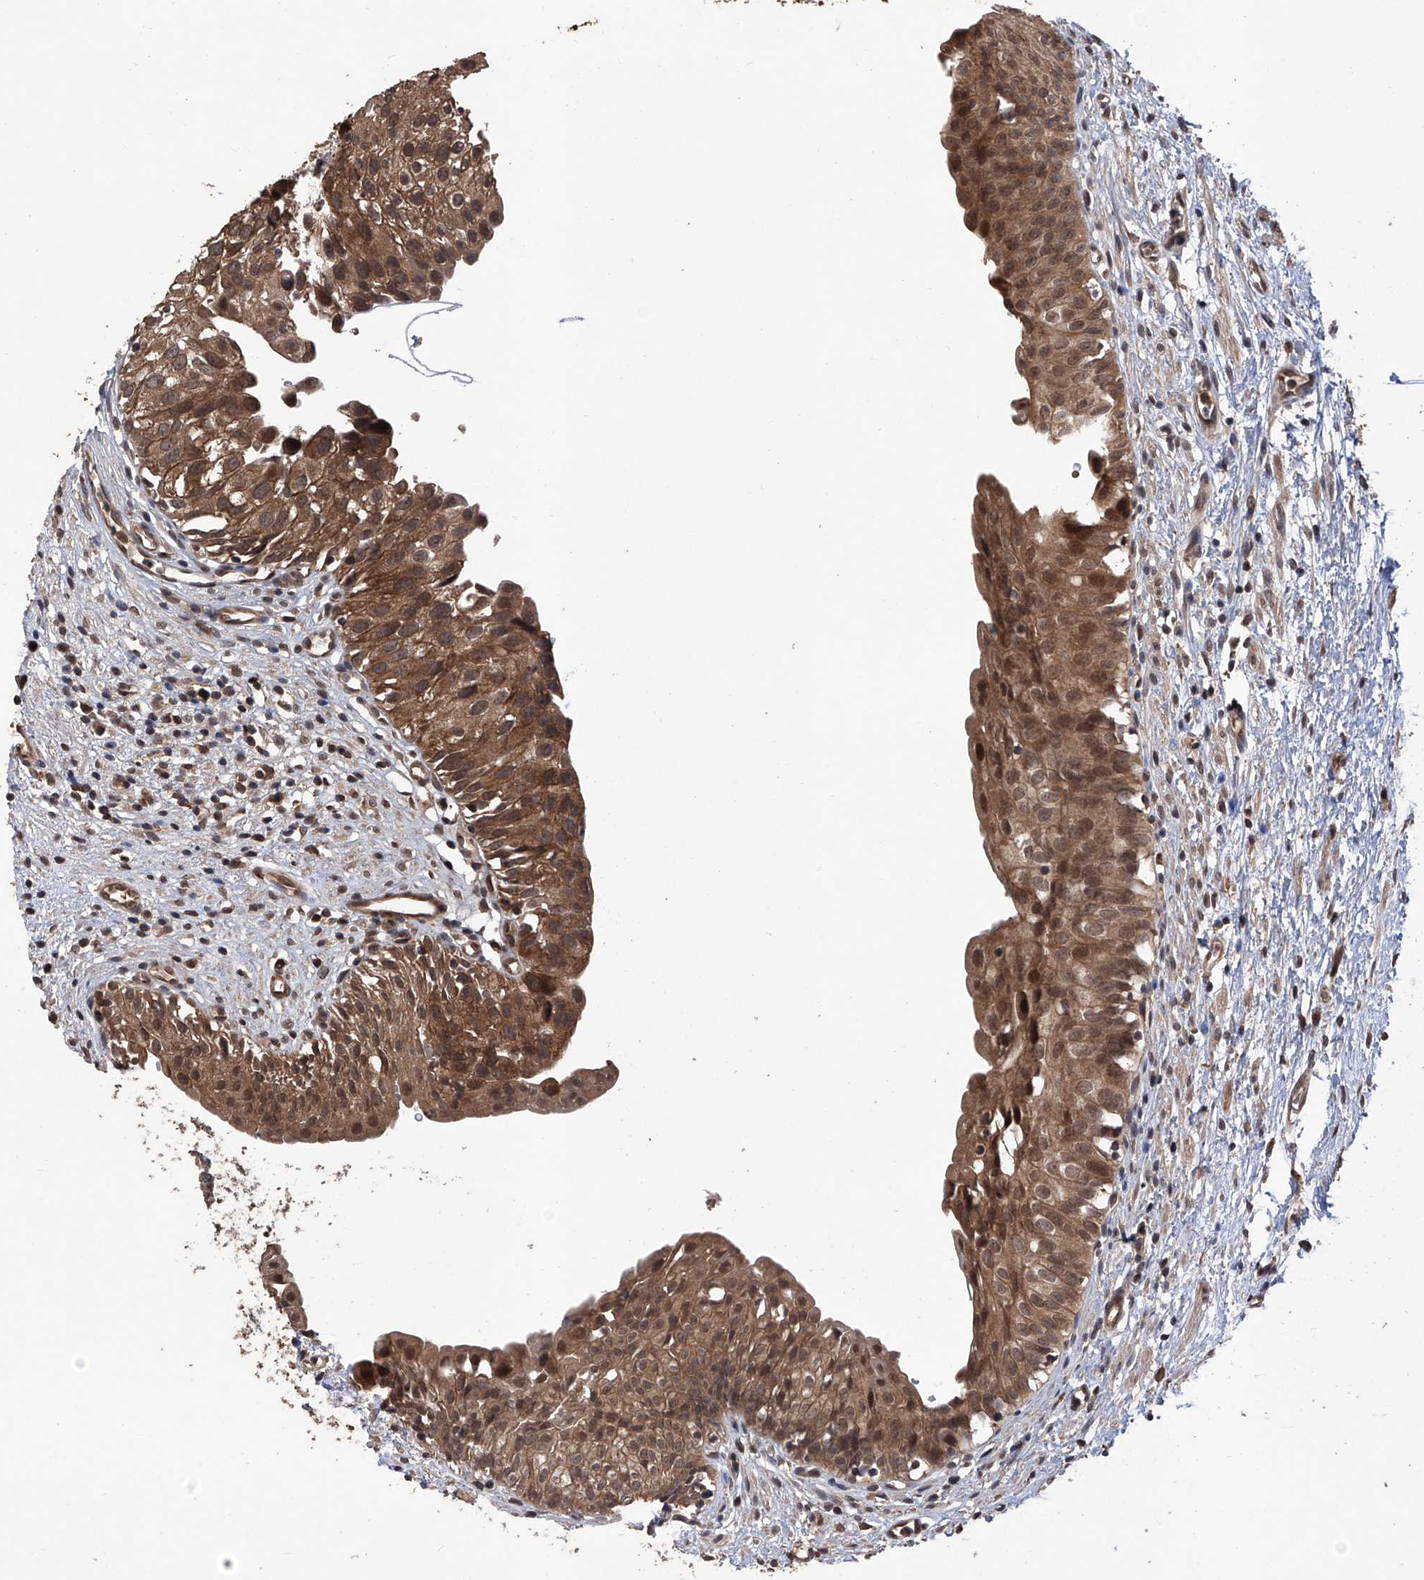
{"staining": {"intensity": "strong", "quantity": ">75%", "location": "cytoplasmic/membranous"}, "tissue": "urinary bladder", "cell_type": "Urothelial cells", "image_type": "normal", "snomed": [{"axis": "morphology", "description": "Normal tissue, NOS"}, {"axis": "topography", "description": "Urinary bladder"}], "caption": "Urinary bladder was stained to show a protein in brown. There is high levels of strong cytoplasmic/membranous staining in approximately >75% of urothelial cells. The protein is stained brown, and the nuclei are stained in blue (DAB (3,3'-diaminobenzidine) IHC with brightfield microscopy, high magnification).", "gene": "LYSMD4", "patient": {"sex": "male", "age": 51}}